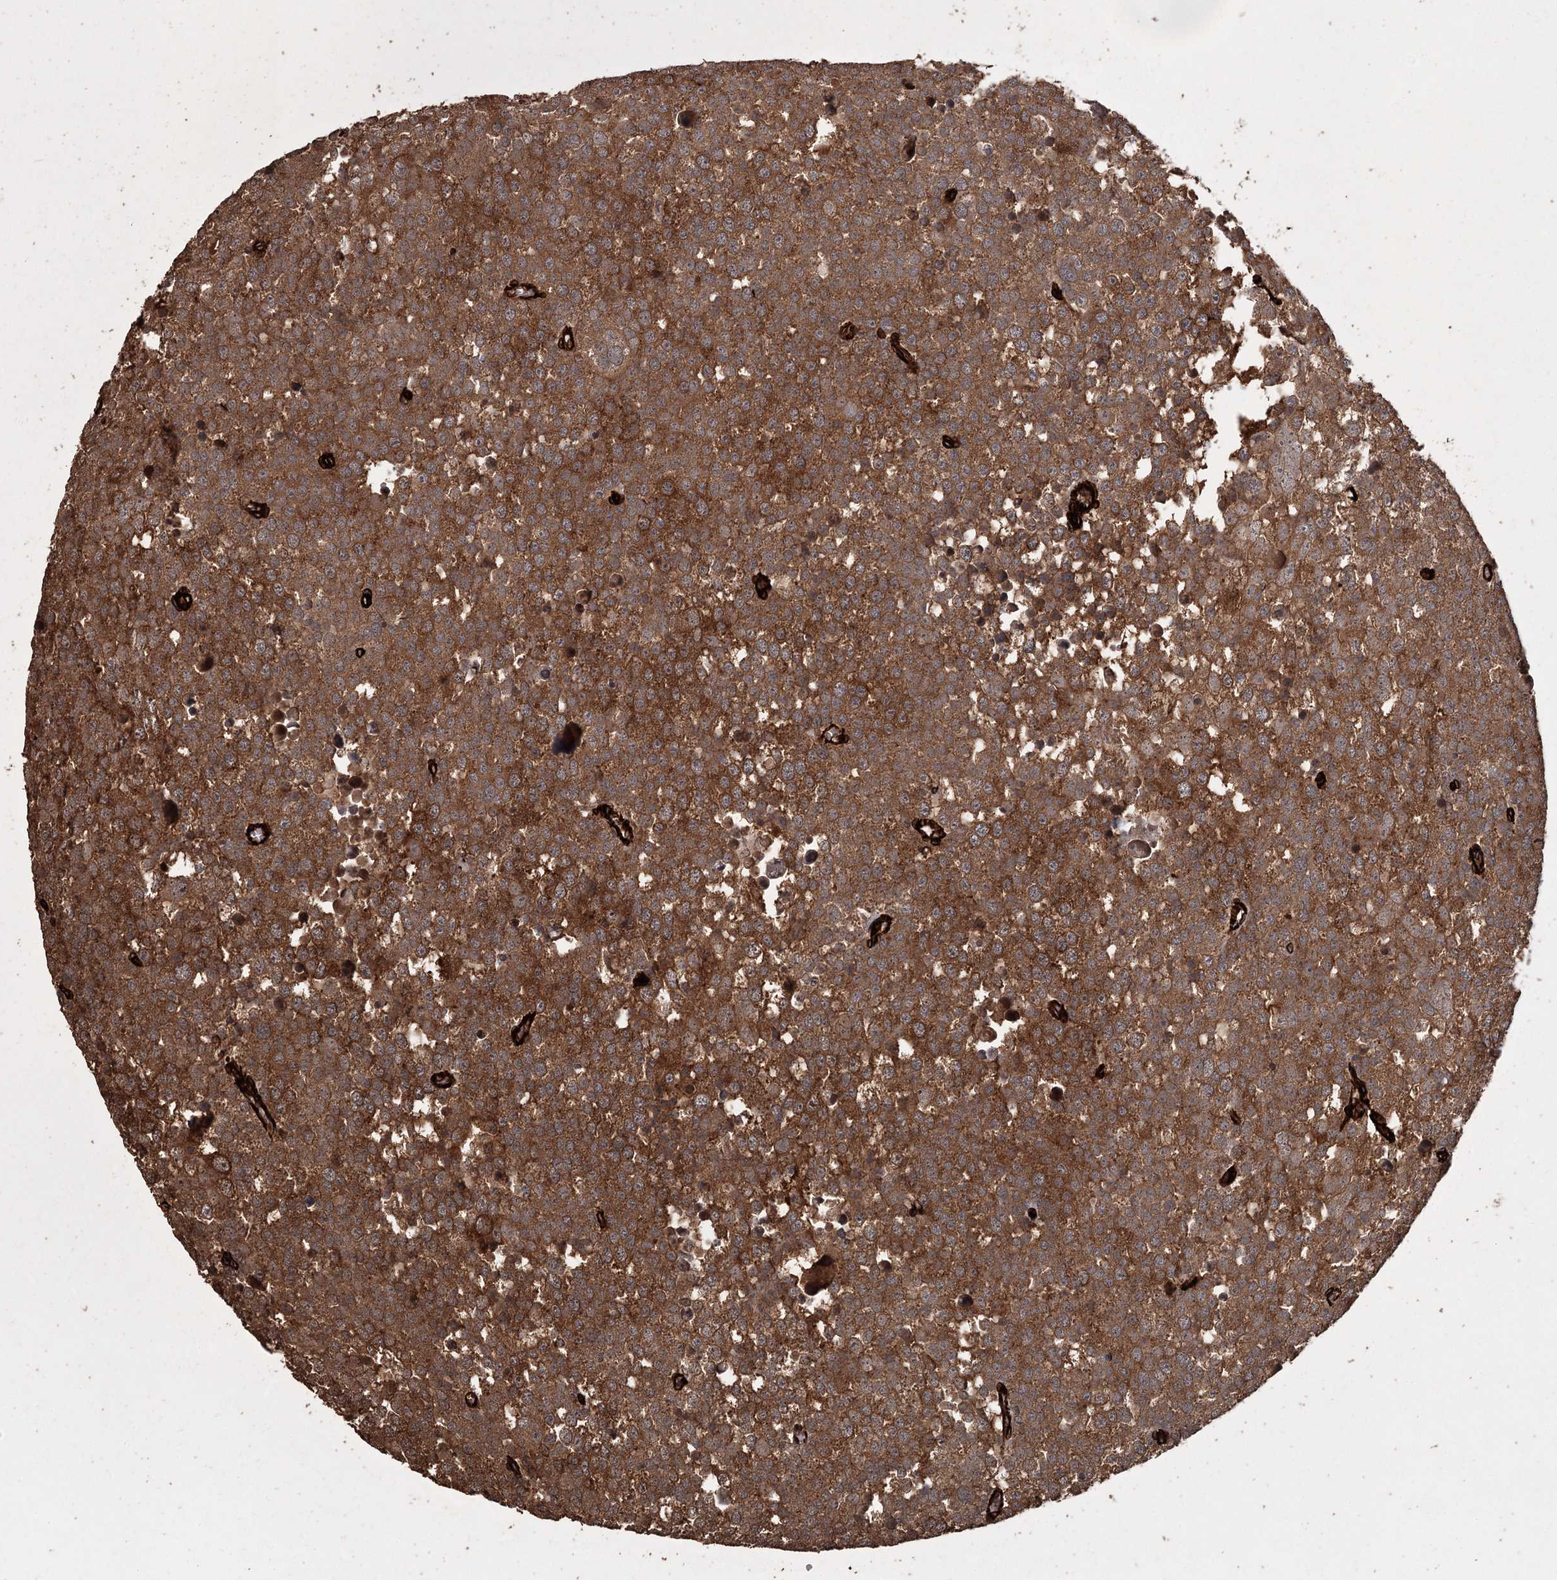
{"staining": {"intensity": "strong", "quantity": ">75%", "location": "cytoplasmic/membranous"}, "tissue": "testis cancer", "cell_type": "Tumor cells", "image_type": "cancer", "snomed": [{"axis": "morphology", "description": "Seminoma, NOS"}, {"axis": "topography", "description": "Testis"}], "caption": "The immunohistochemical stain highlights strong cytoplasmic/membranous staining in tumor cells of testis cancer (seminoma) tissue.", "gene": "RPAP3", "patient": {"sex": "male", "age": 71}}